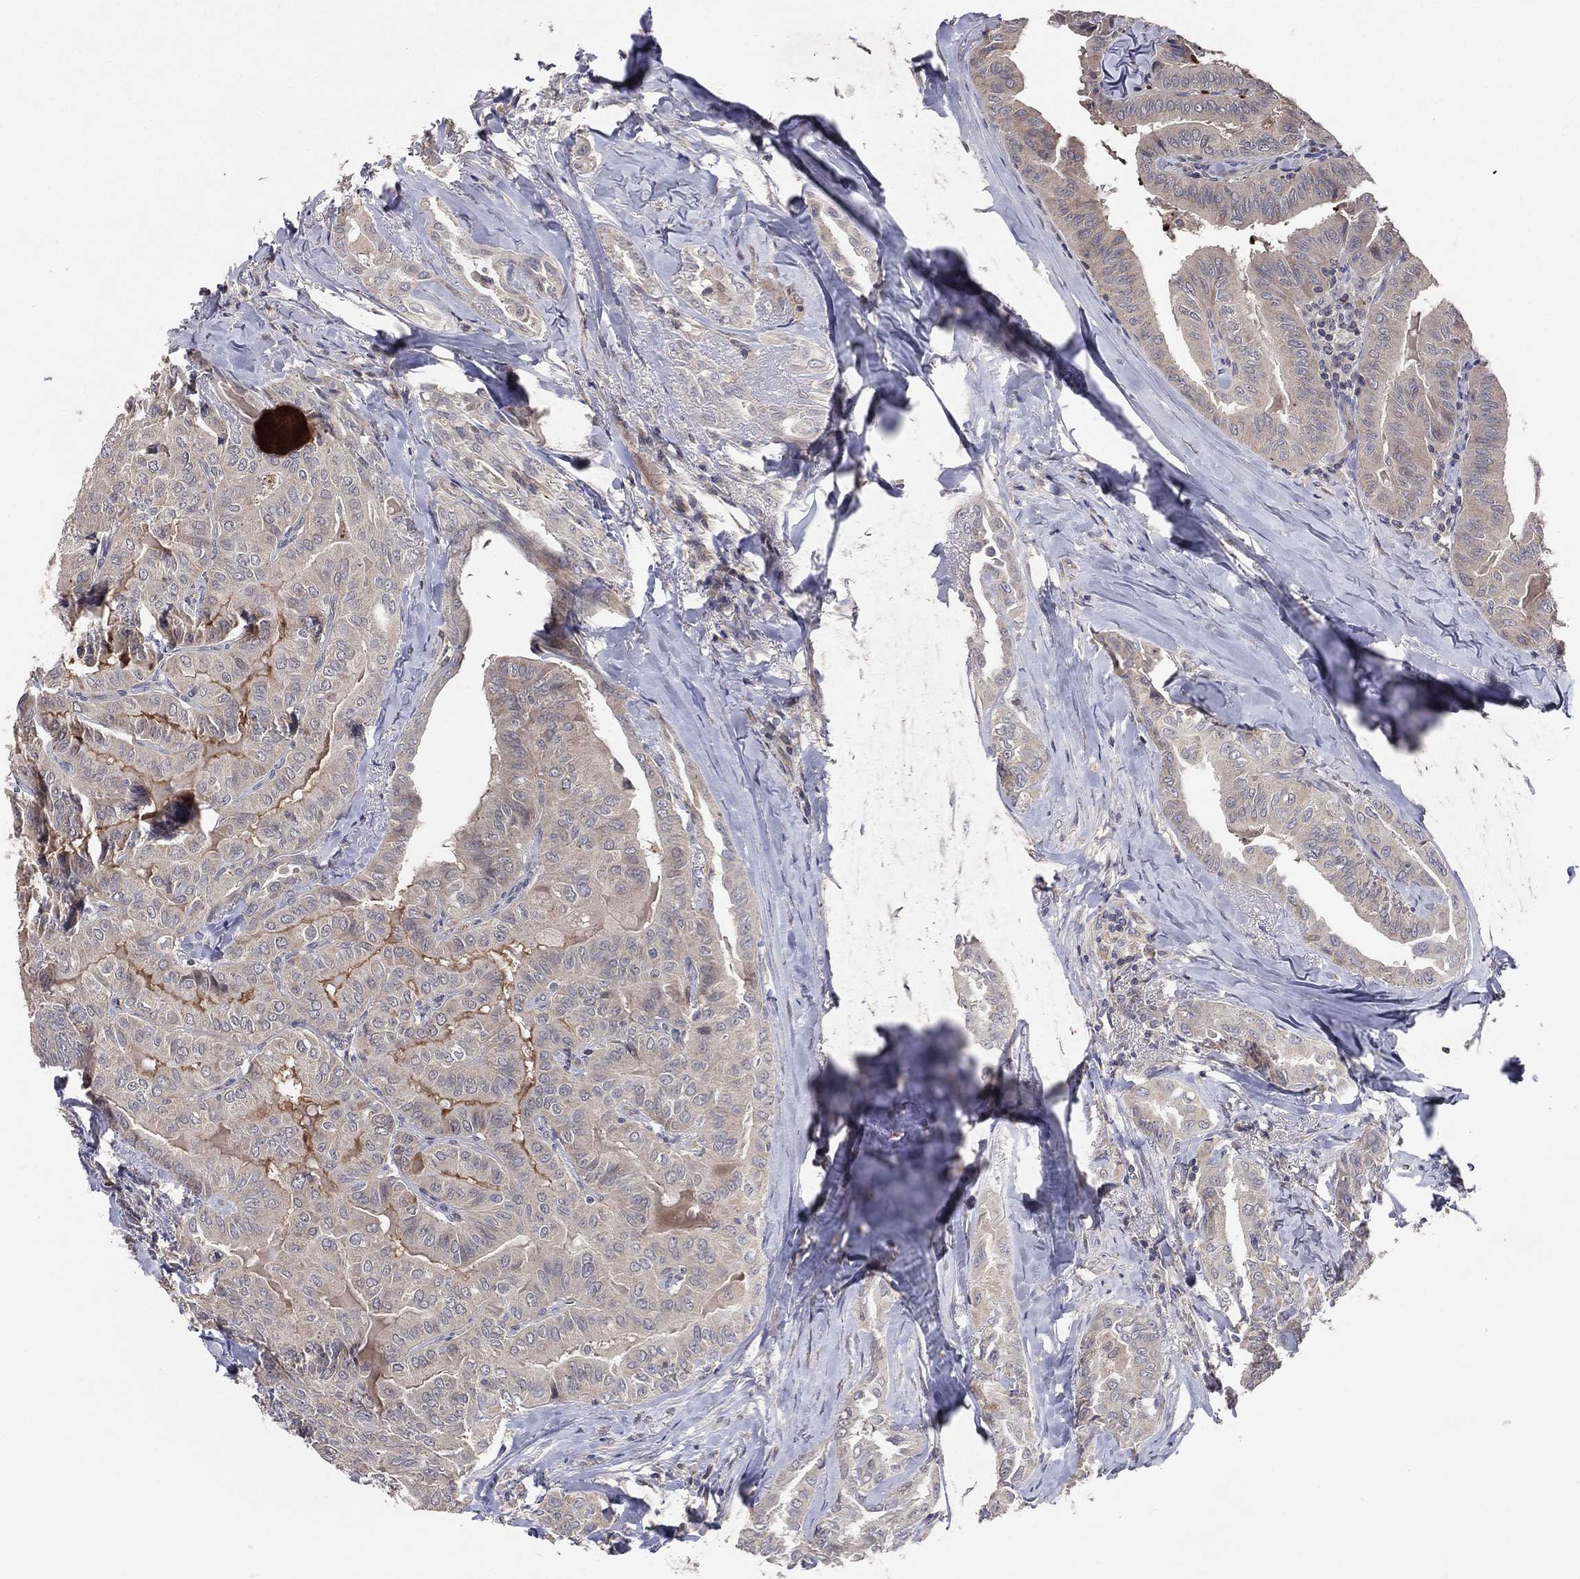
{"staining": {"intensity": "negative", "quantity": "none", "location": "none"}, "tissue": "thyroid cancer", "cell_type": "Tumor cells", "image_type": "cancer", "snomed": [{"axis": "morphology", "description": "Papillary adenocarcinoma, NOS"}, {"axis": "topography", "description": "Thyroid gland"}], "caption": "High magnification brightfield microscopy of papillary adenocarcinoma (thyroid) stained with DAB (brown) and counterstained with hematoxylin (blue): tumor cells show no significant positivity.", "gene": "DNAH7", "patient": {"sex": "female", "age": 68}}